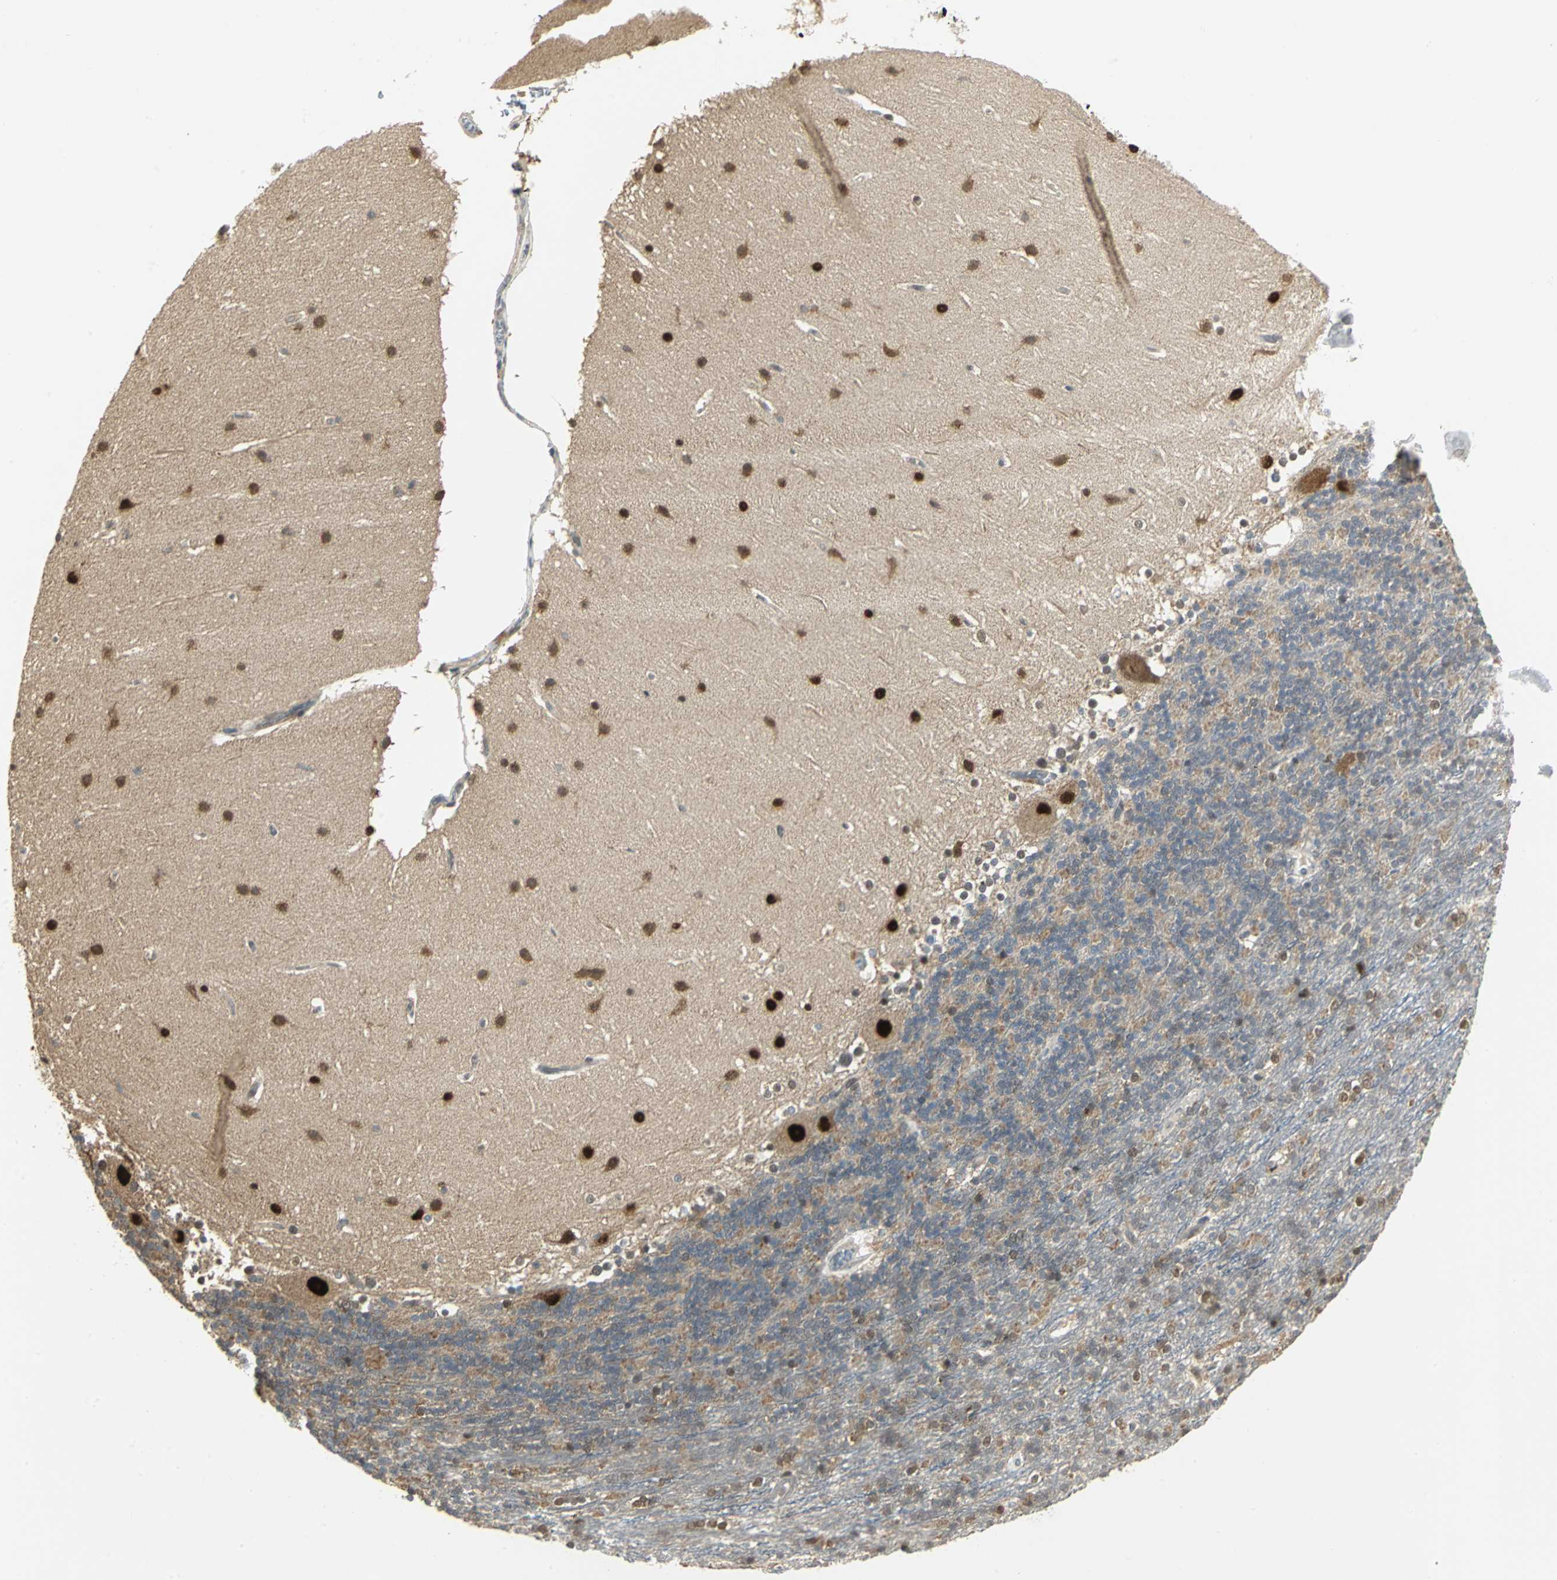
{"staining": {"intensity": "moderate", "quantity": ">75%", "location": "cytoplasmic/membranous"}, "tissue": "cerebellum", "cell_type": "Cells in granular layer", "image_type": "normal", "snomed": [{"axis": "morphology", "description": "Normal tissue, NOS"}, {"axis": "topography", "description": "Cerebellum"}], "caption": "Normal cerebellum displays moderate cytoplasmic/membranous staining in about >75% of cells in granular layer (brown staining indicates protein expression, while blue staining denotes nuclei)..", "gene": "PSMC4", "patient": {"sex": "female", "age": 19}}